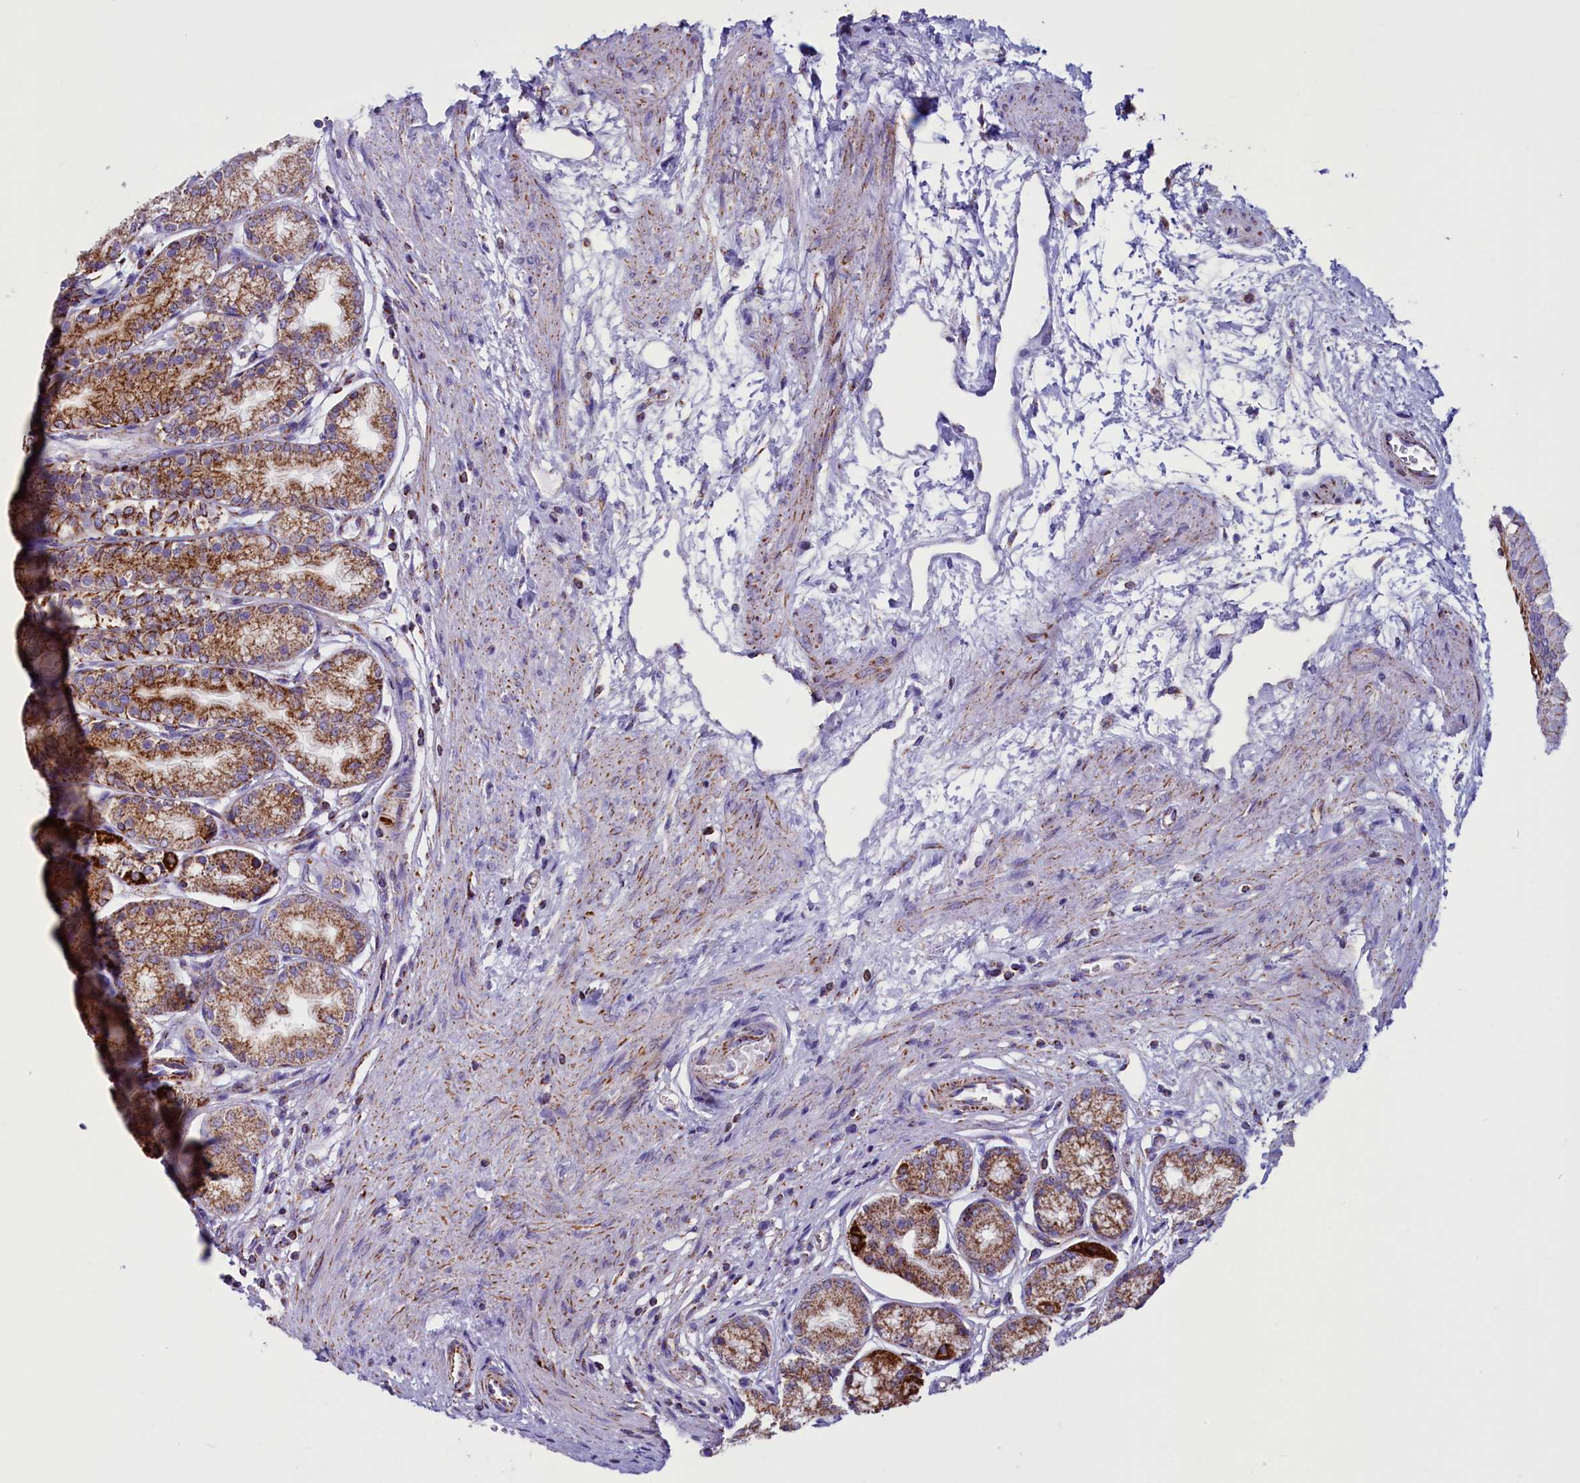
{"staining": {"intensity": "strong", "quantity": ">75%", "location": "cytoplasmic/membranous"}, "tissue": "stomach", "cell_type": "Glandular cells", "image_type": "normal", "snomed": [{"axis": "morphology", "description": "Normal tissue, NOS"}, {"axis": "morphology", "description": "Adenocarcinoma, NOS"}, {"axis": "morphology", "description": "Adenocarcinoma, High grade"}, {"axis": "topography", "description": "Stomach, upper"}, {"axis": "topography", "description": "Stomach"}], "caption": "Immunohistochemical staining of normal stomach reveals strong cytoplasmic/membranous protein staining in about >75% of glandular cells. The staining is performed using DAB brown chromogen to label protein expression. The nuclei are counter-stained blue using hematoxylin.", "gene": "ICA1L", "patient": {"sex": "female", "age": 65}}